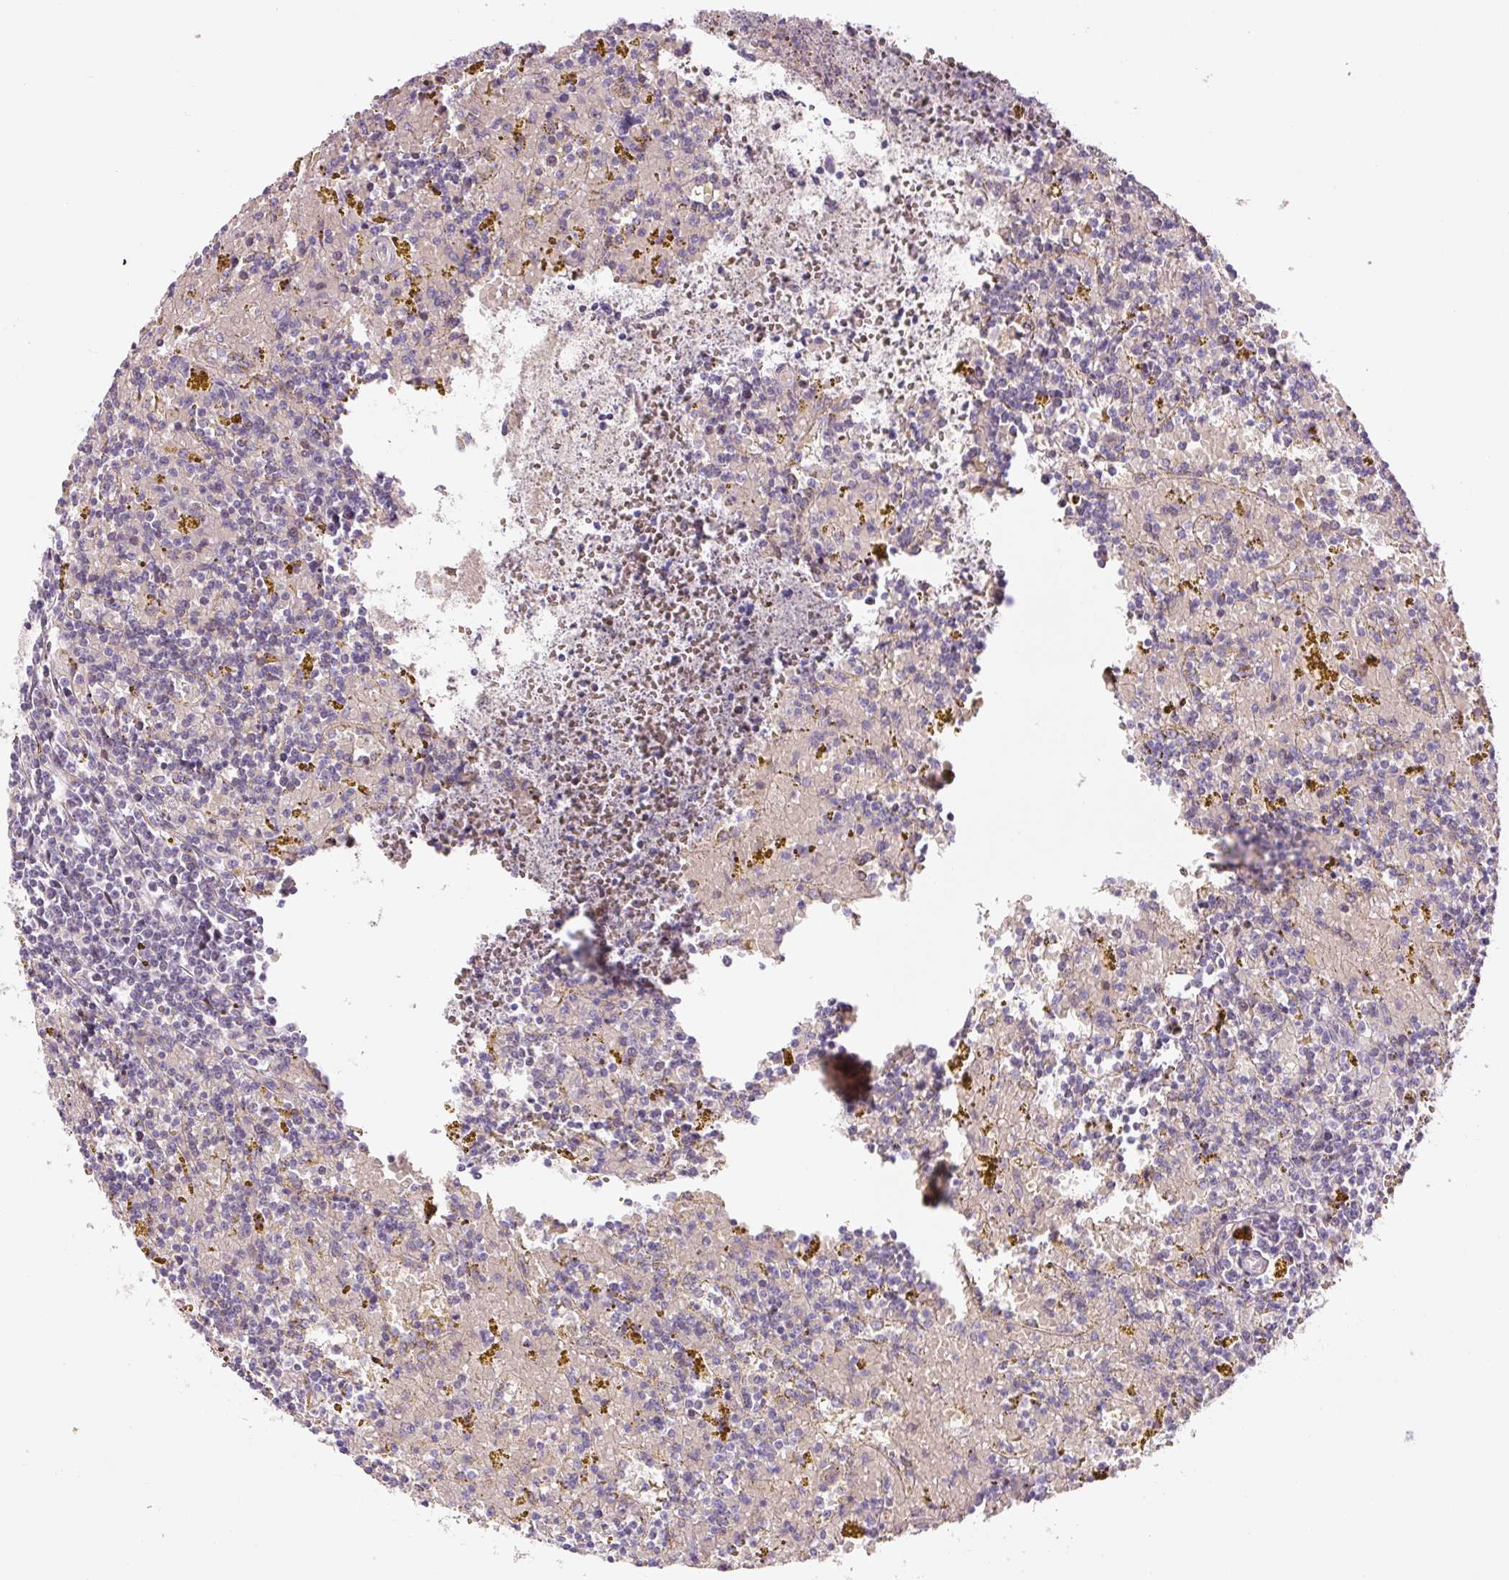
{"staining": {"intensity": "negative", "quantity": "none", "location": "none"}, "tissue": "lymphoma", "cell_type": "Tumor cells", "image_type": "cancer", "snomed": [{"axis": "morphology", "description": "Malignant lymphoma, non-Hodgkin's type, Low grade"}, {"axis": "topography", "description": "Spleen"}, {"axis": "topography", "description": "Lymph node"}], "caption": "Image shows no protein positivity in tumor cells of lymphoma tissue. (Immunohistochemistry, brightfield microscopy, high magnification).", "gene": "YIF1B", "patient": {"sex": "female", "age": 66}}